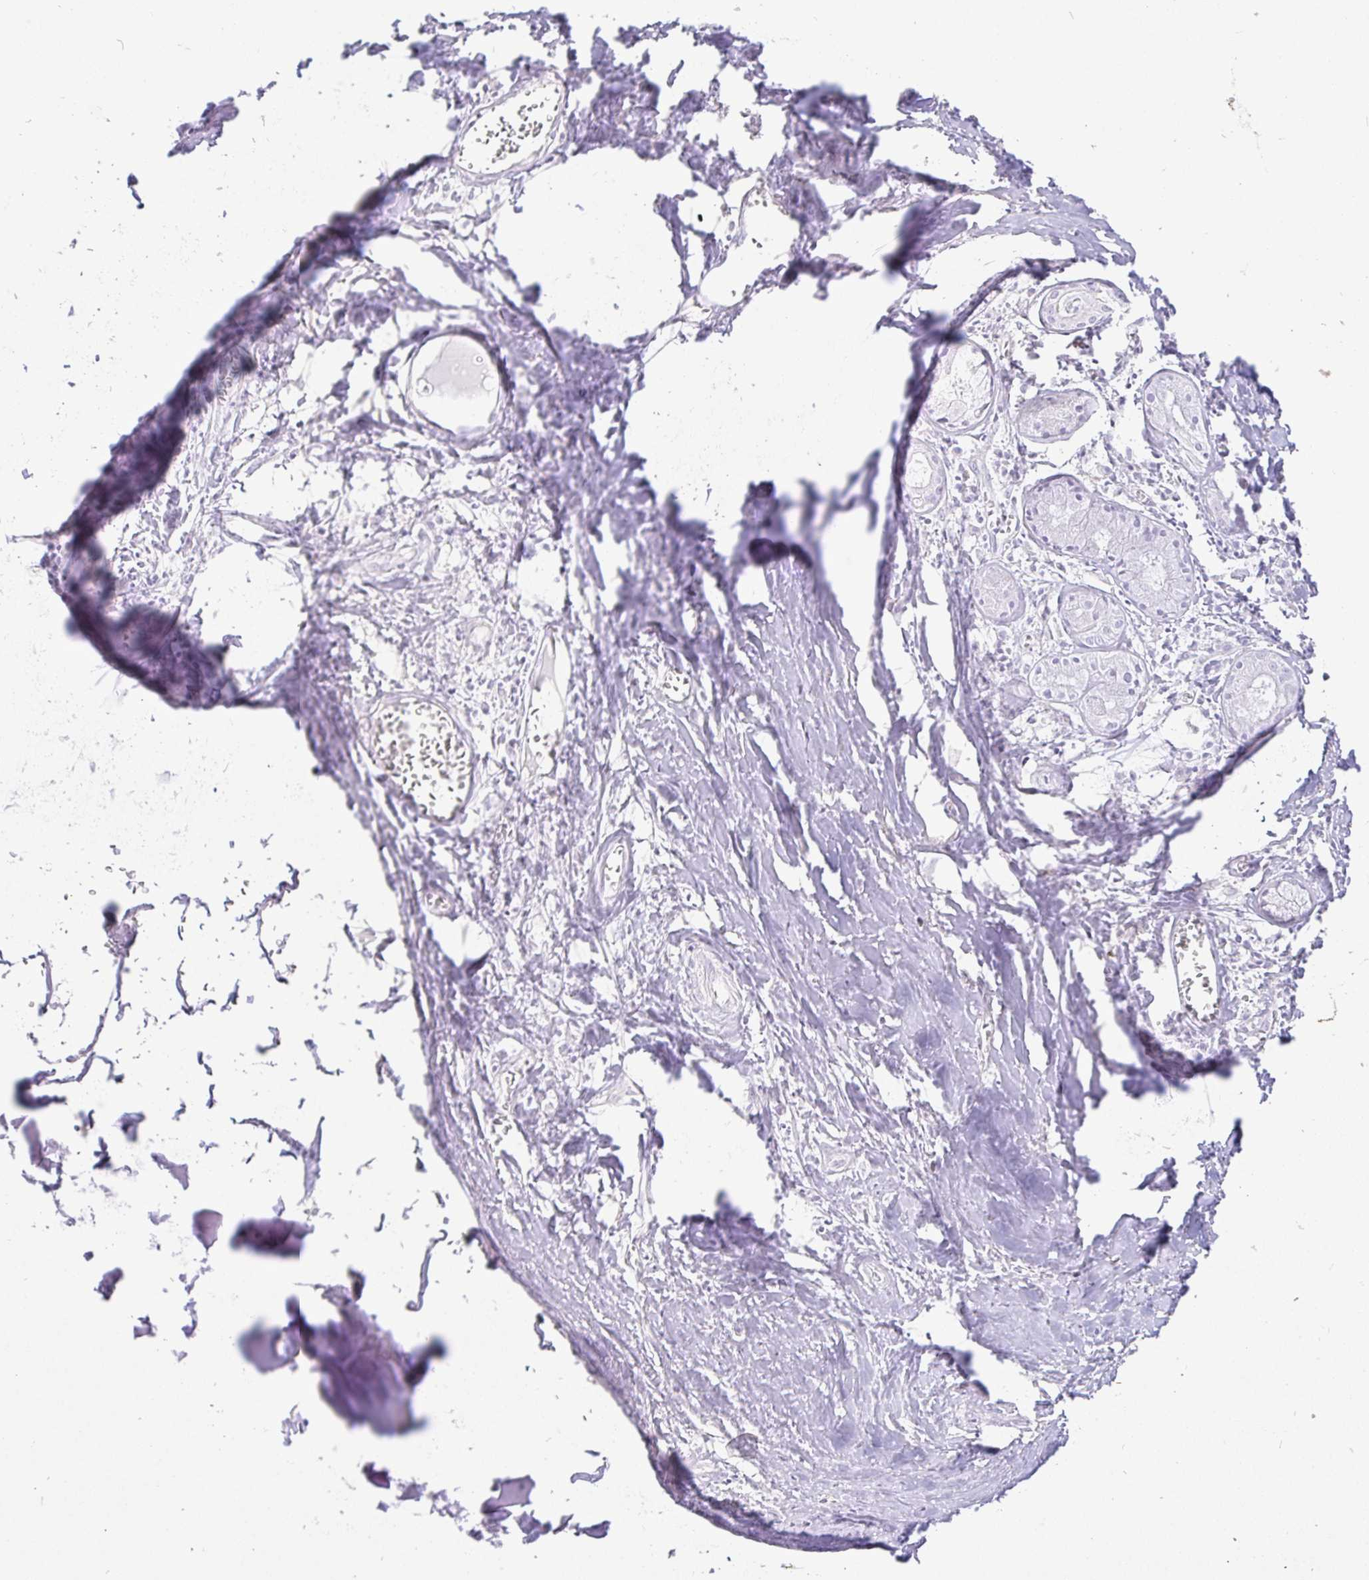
{"staining": {"intensity": "moderate", "quantity": ">75%", "location": "cytoplasmic/membranous"}, "tissue": "adipose tissue", "cell_type": "Adipocytes", "image_type": "normal", "snomed": [{"axis": "morphology", "description": "Normal tissue, NOS"}, {"axis": "topography", "description": "Cartilage tissue"}], "caption": "Moderate cytoplasmic/membranous positivity is seen in approximately >75% of adipocytes in unremarkable adipose tissue.", "gene": "ANXA2", "patient": {"sex": "male", "age": 57}}